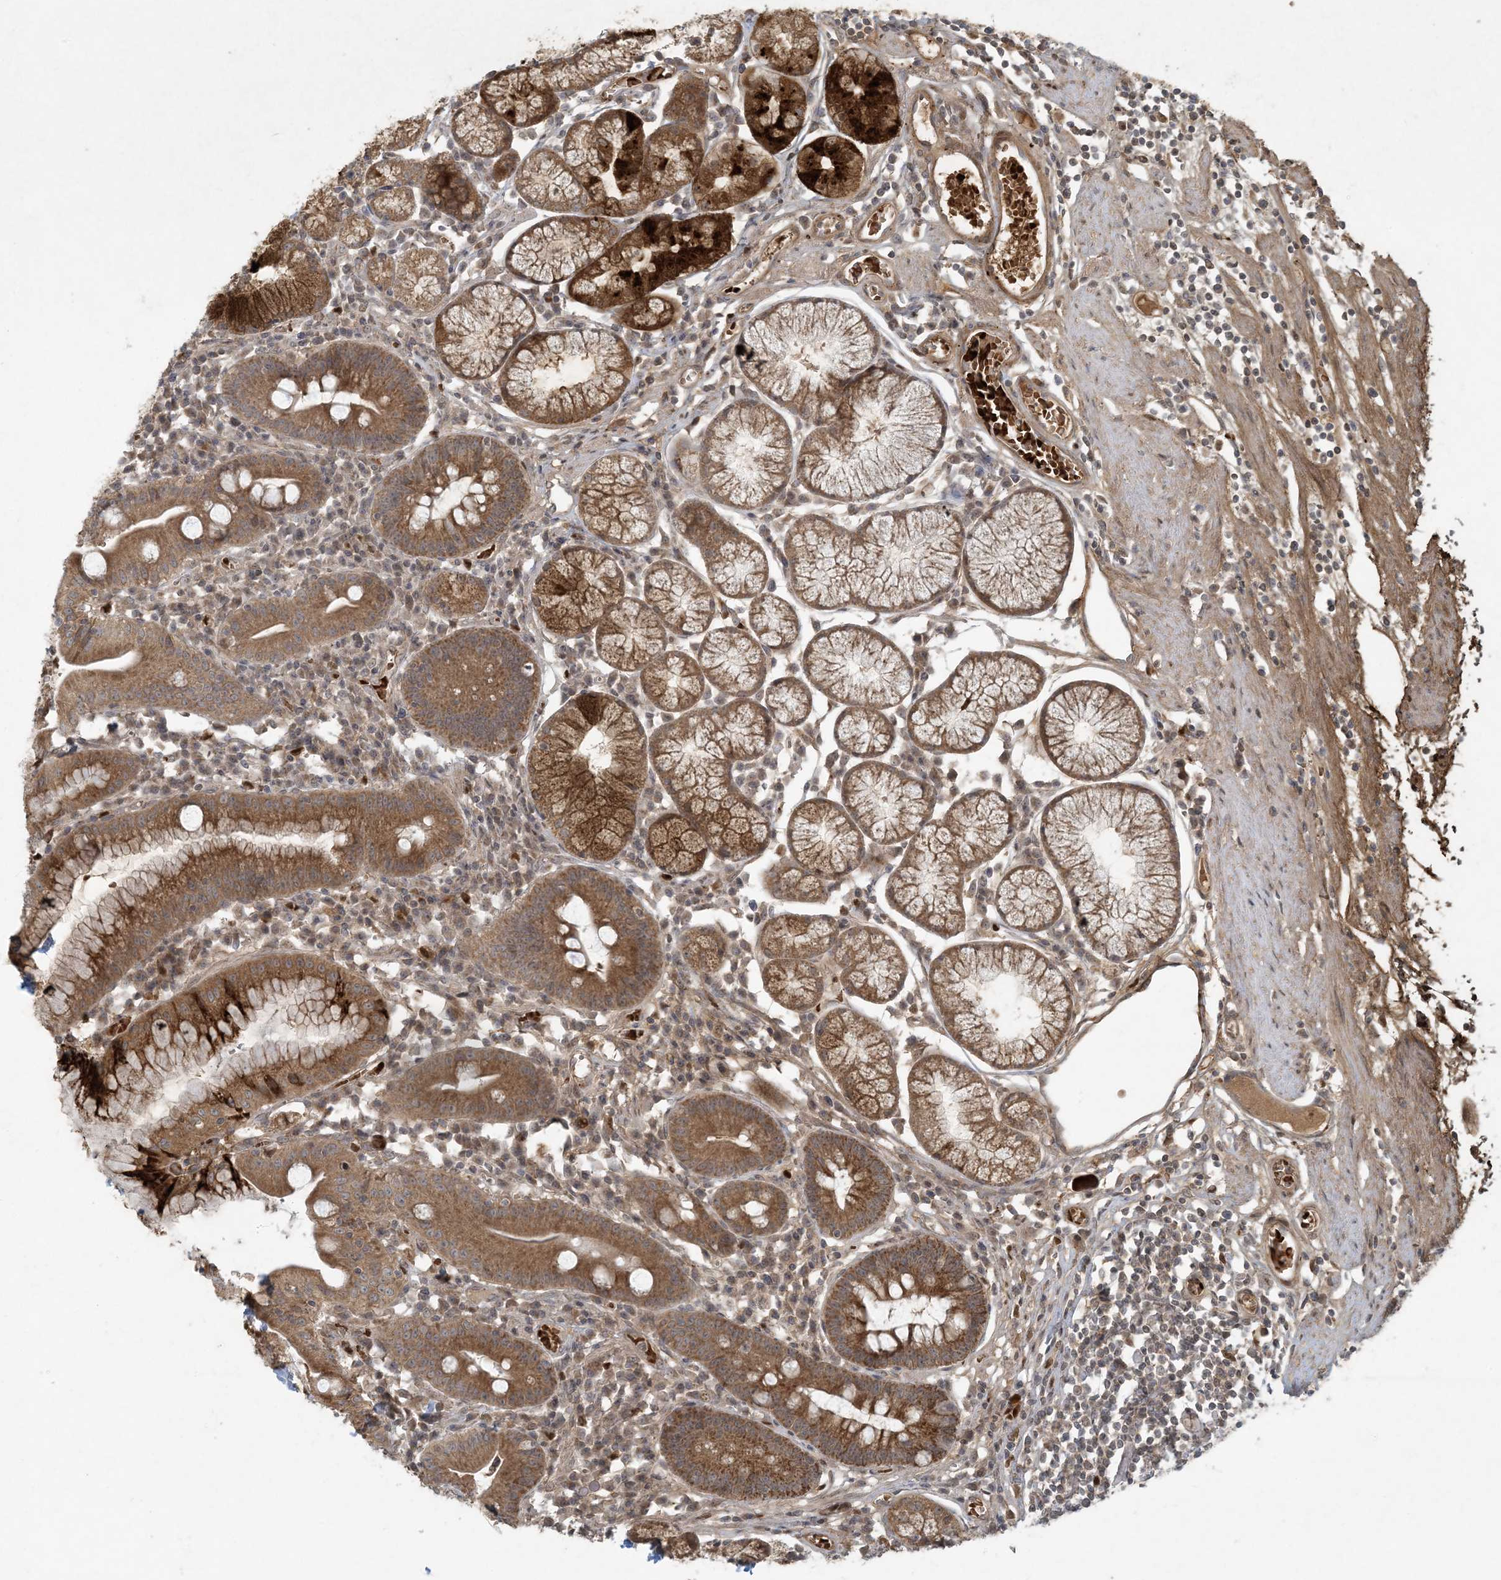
{"staining": {"intensity": "strong", "quantity": ">75%", "location": "cytoplasmic/membranous"}, "tissue": "stomach", "cell_type": "Glandular cells", "image_type": "normal", "snomed": [{"axis": "morphology", "description": "Normal tissue, NOS"}, {"axis": "topography", "description": "Stomach"}], "caption": "High-power microscopy captured an immunohistochemistry micrograph of benign stomach, revealing strong cytoplasmic/membranous expression in about >75% of glandular cells. The protein is stained brown, and the nuclei are stained in blue (DAB (3,3'-diaminobenzidine) IHC with brightfield microscopy, high magnification).", "gene": "CTDNEP1", "patient": {"sex": "male", "age": 55}}